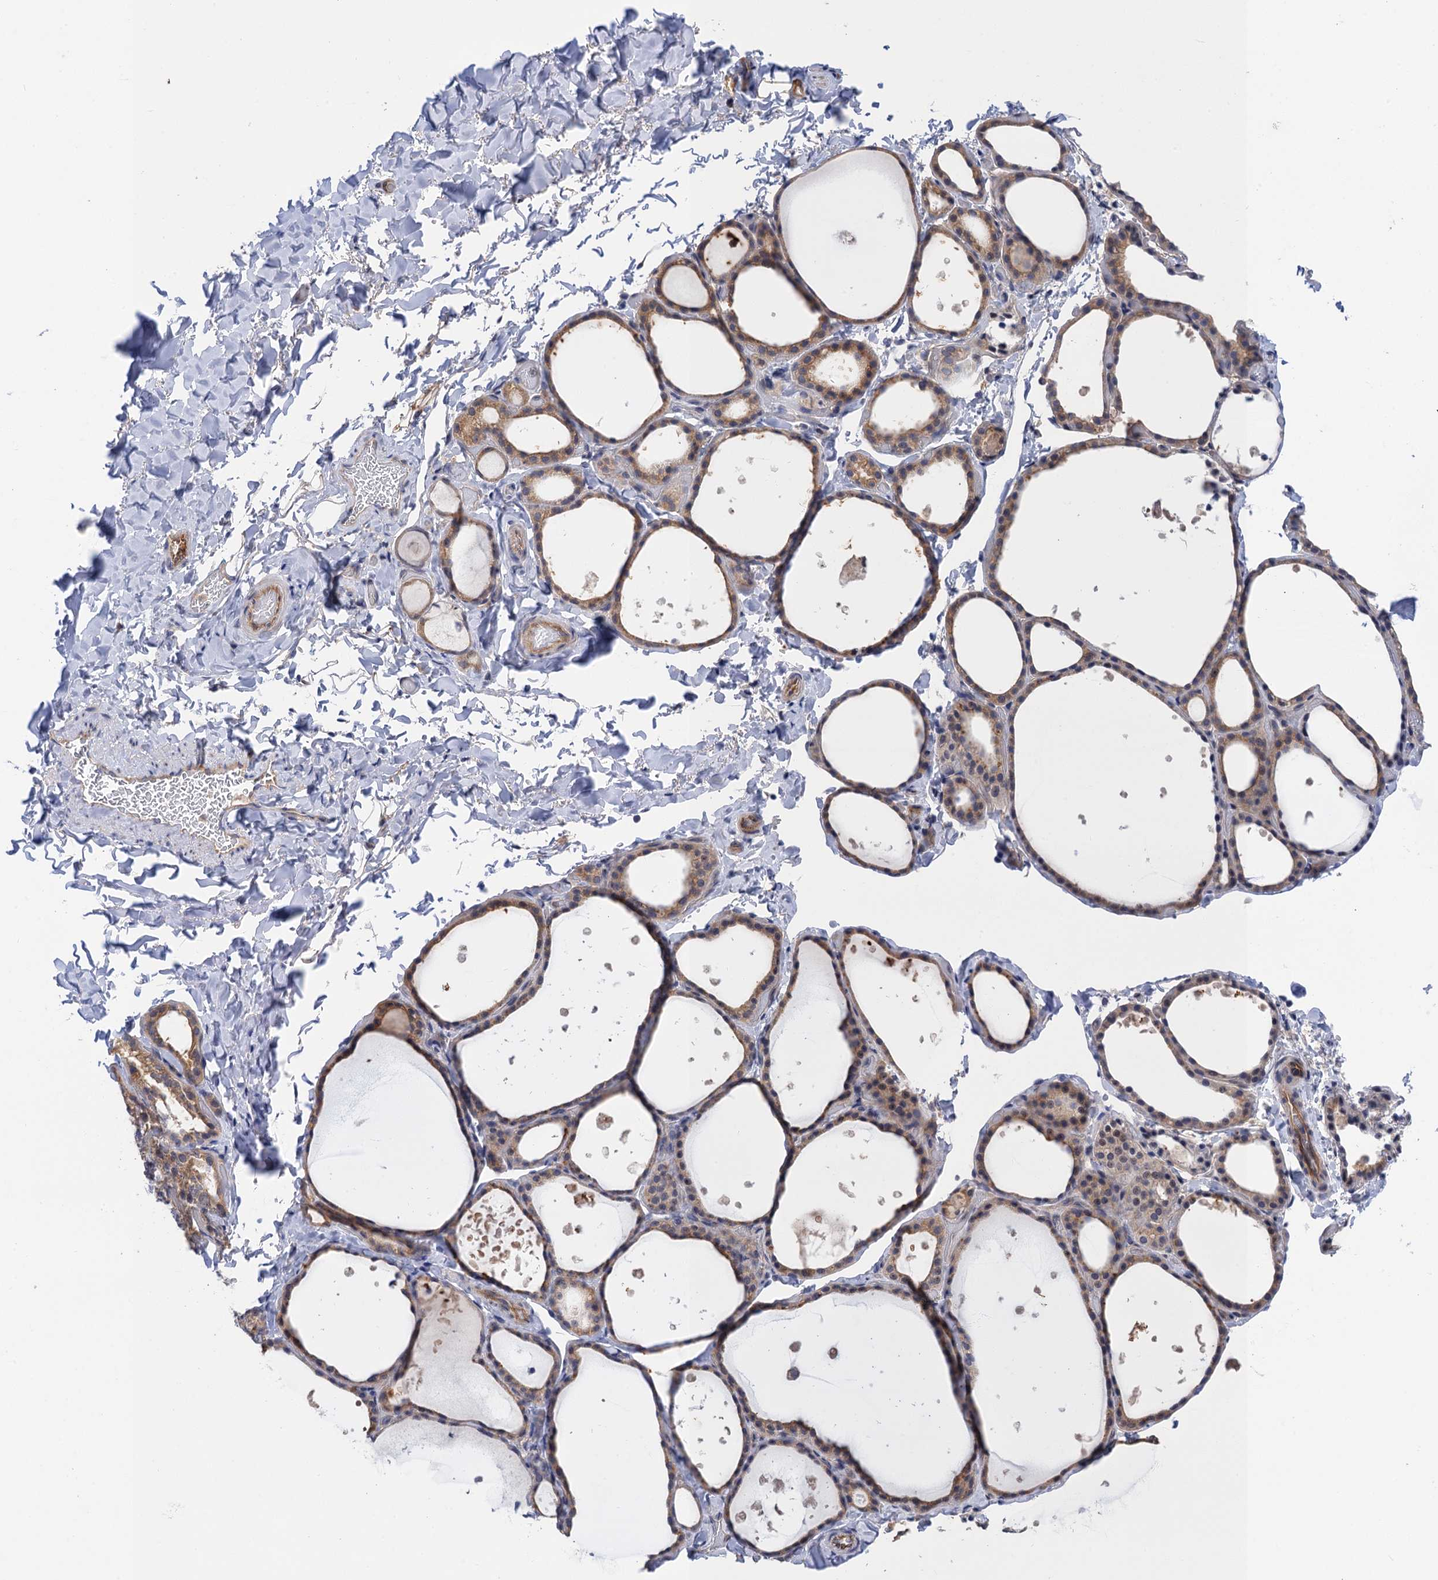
{"staining": {"intensity": "moderate", "quantity": "25%-75%", "location": "cytoplasmic/membranous"}, "tissue": "thyroid gland", "cell_type": "Glandular cells", "image_type": "normal", "snomed": [{"axis": "morphology", "description": "Normal tissue, NOS"}, {"axis": "topography", "description": "Thyroid gland"}], "caption": "This histopathology image reveals immunohistochemistry (IHC) staining of normal thyroid gland, with medium moderate cytoplasmic/membranous staining in about 25%-75% of glandular cells.", "gene": "NEK8", "patient": {"sex": "female", "age": 44}}